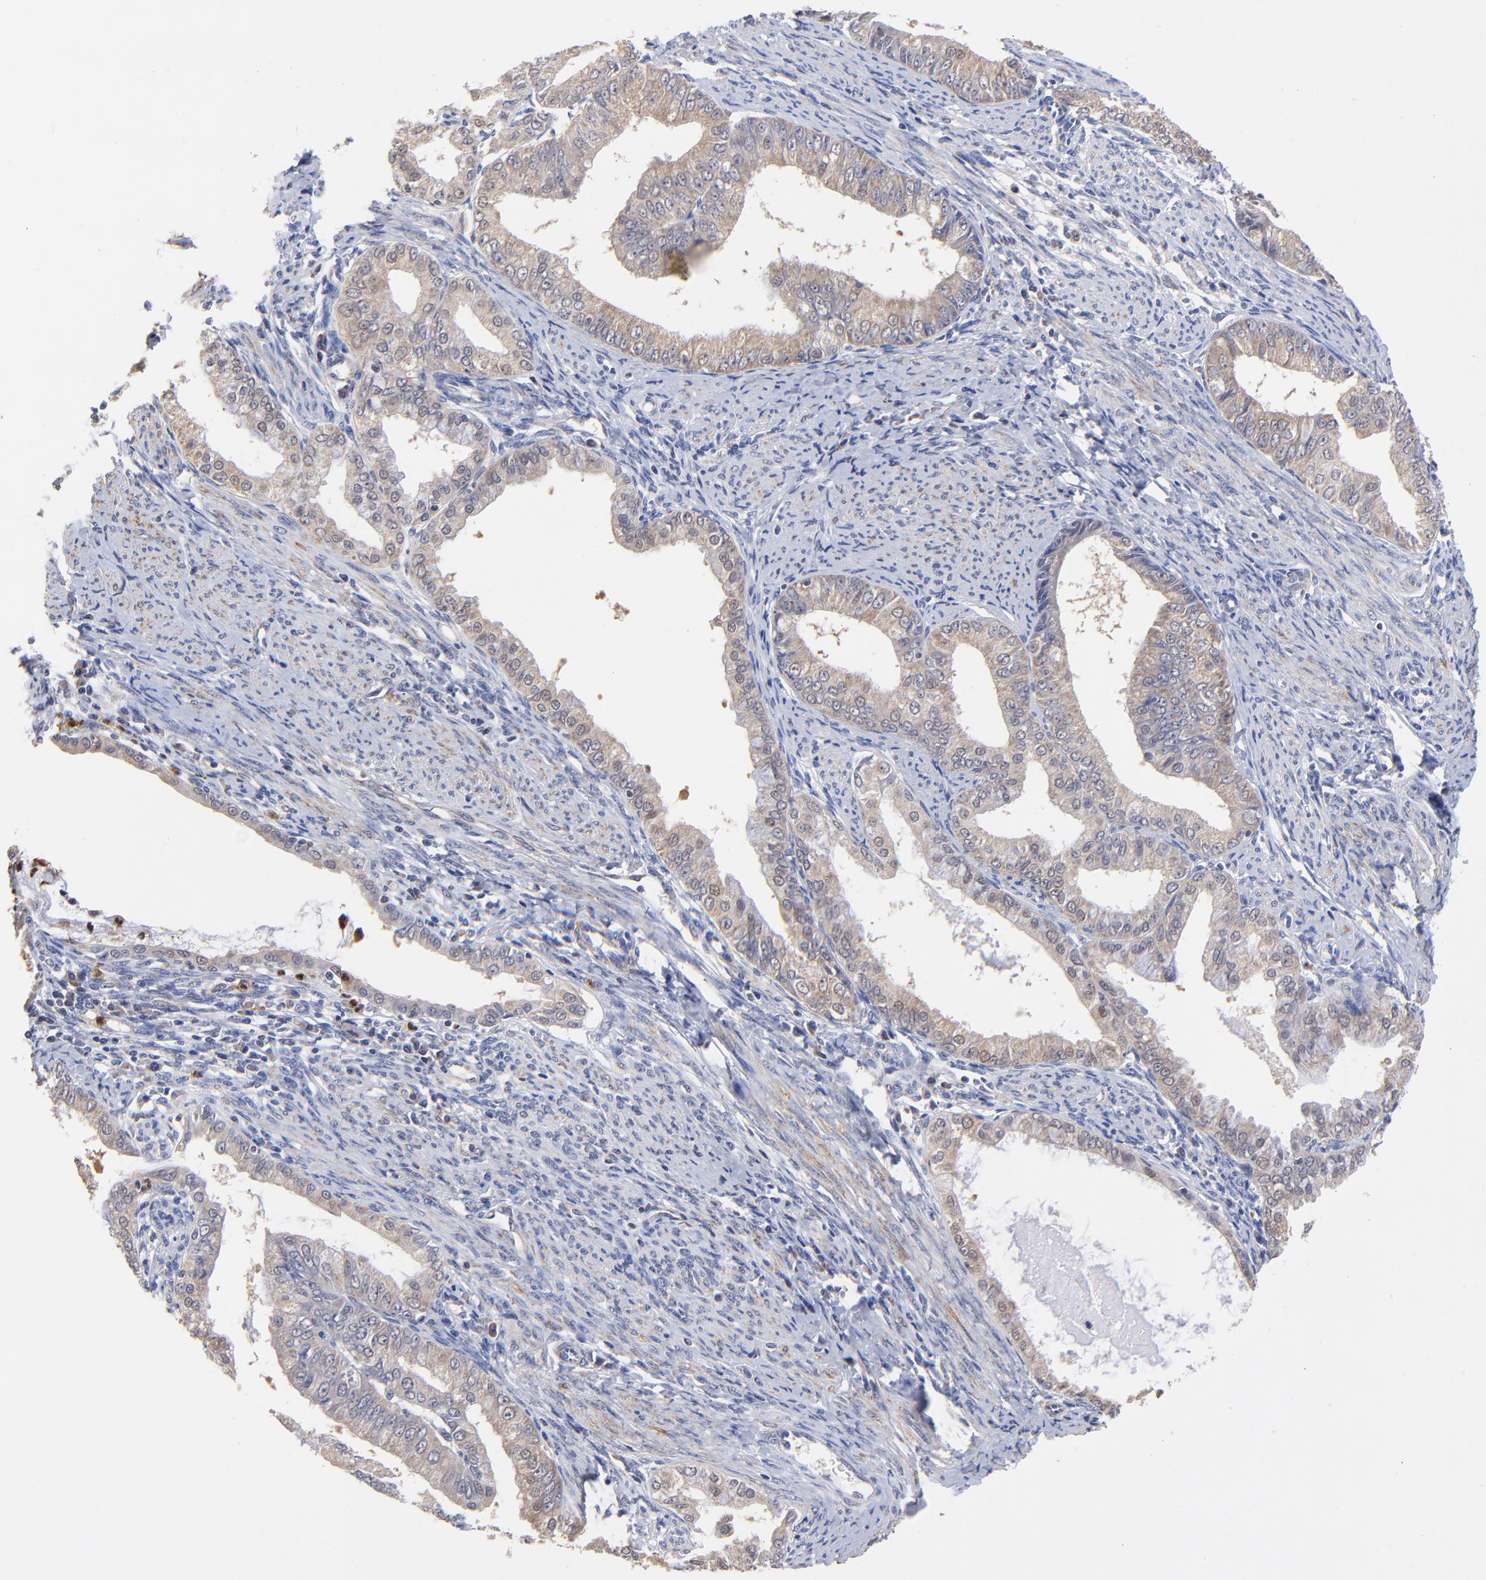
{"staining": {"intensity": "weak", "quantity": "25%-75%", "location": "cytoplasmic/membranous,nuclear"}, "tissue": "endometrial cancer", "cell_type": "Tumor cells", "image_type": "cancer", "snomed": [{"axis": "morphology", "description": "Adenocarcinoma, NOS"}, {"axis": "topography", "description": "Endometrium"}], "caption": "An IHC micrograph of neoplastic tissue is shown. Protein staining in brown labels weak cytoplasmic/membranous and nuclear positivity in endometrial adenocarcinoma within tumor cells.", "gene": "BBOF1", "patient": {"sex": "female", "age": 76}}